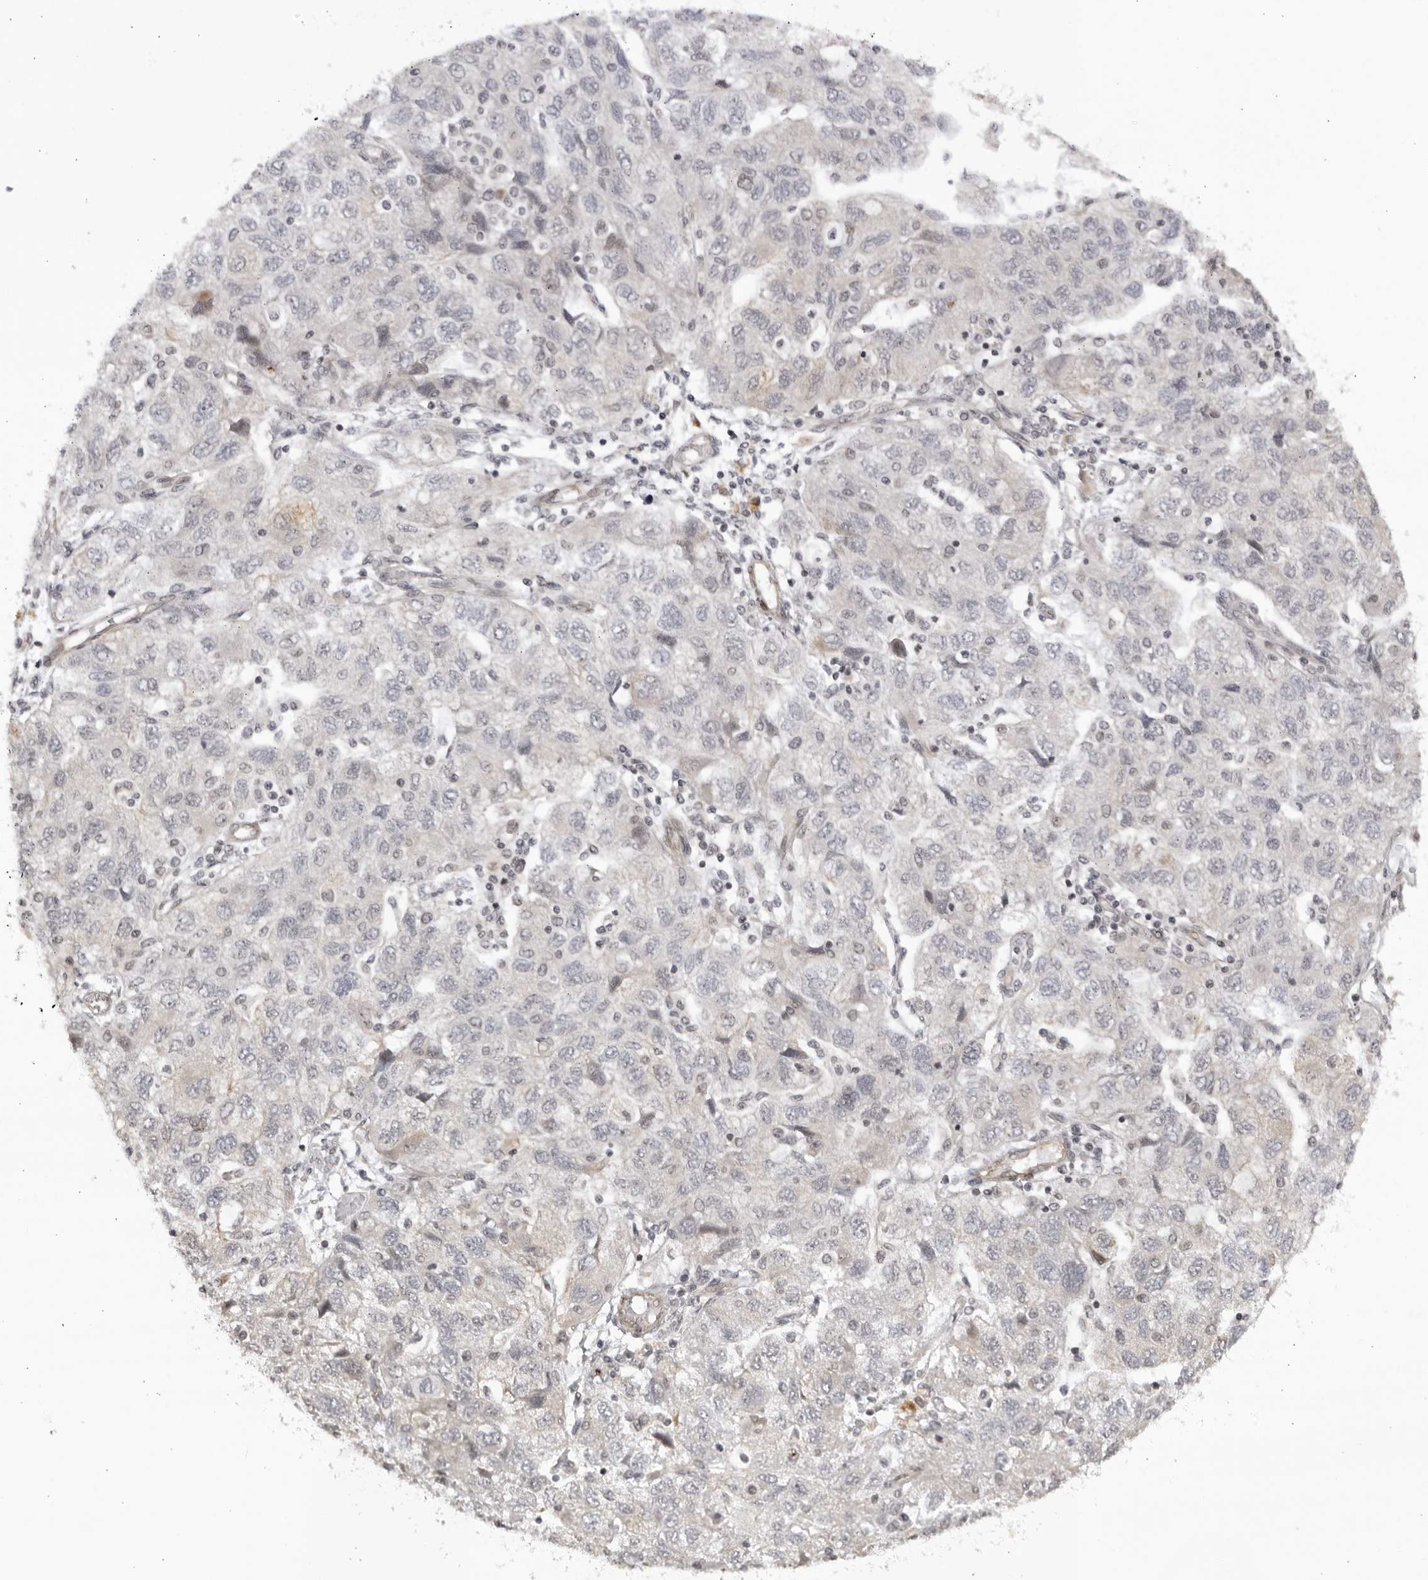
{"staining": {"intensity": "negative", "quantity": "none", "location": "none"}, "tissue": "ovarian cancer", "cell_type": "Tumor cells", "image_type": "cancer", "snomed": [{"axis": "morphology", "description": "Carcinoma, NOS"}, {"axis": "morphology", "description": "Cystadenocarcinoma, serous, NOS"}, {"axis": "topography", "description": "Ovary"}], "caption": "Immunohistochemical staining of ovarian cancer (serous cystadenocarcinoma) exhibits no significant staining in tumor cells.", "gene": "CNBD1", "patient": {"sex": "female", "age": 69}}